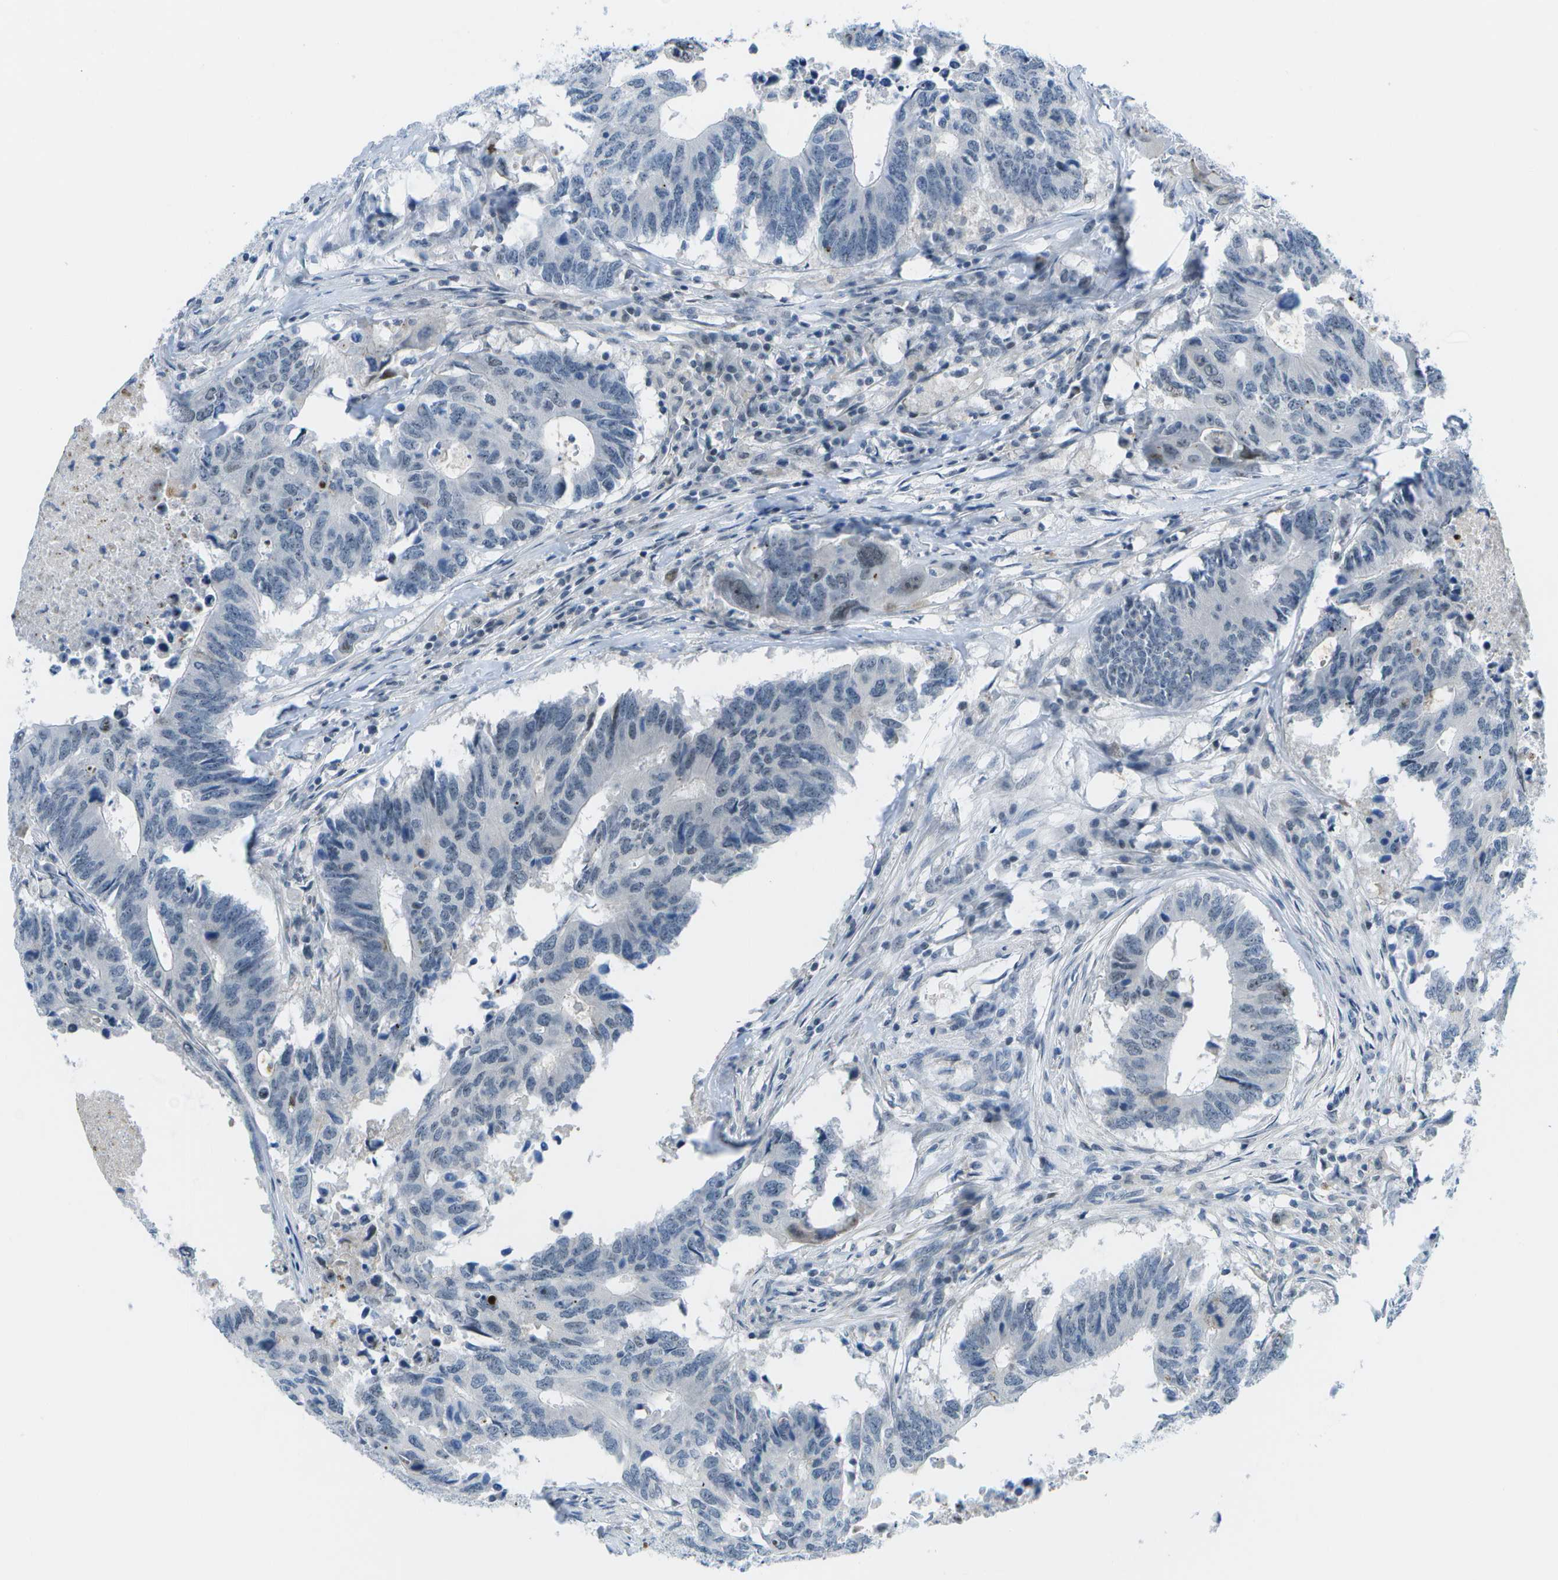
{"staining": {"intensity": "weak", "quantity": "<25%", "location": "nuclear"}, "tissue": "colorectal cancer", "cell_type": "Tumor cells", "image_type": "cancer", "snomed": [{"axis": "morphology", "description": "Adenocarcinoma, NOS"}, {"axis": "topography", "description": "Colon"}], "caption": "Protein analysis of colorectal cancer demonstrates no significant staining in tumor cells.", "gene": "PITHD1", "patient": {"sex": "male", "age": 71}}